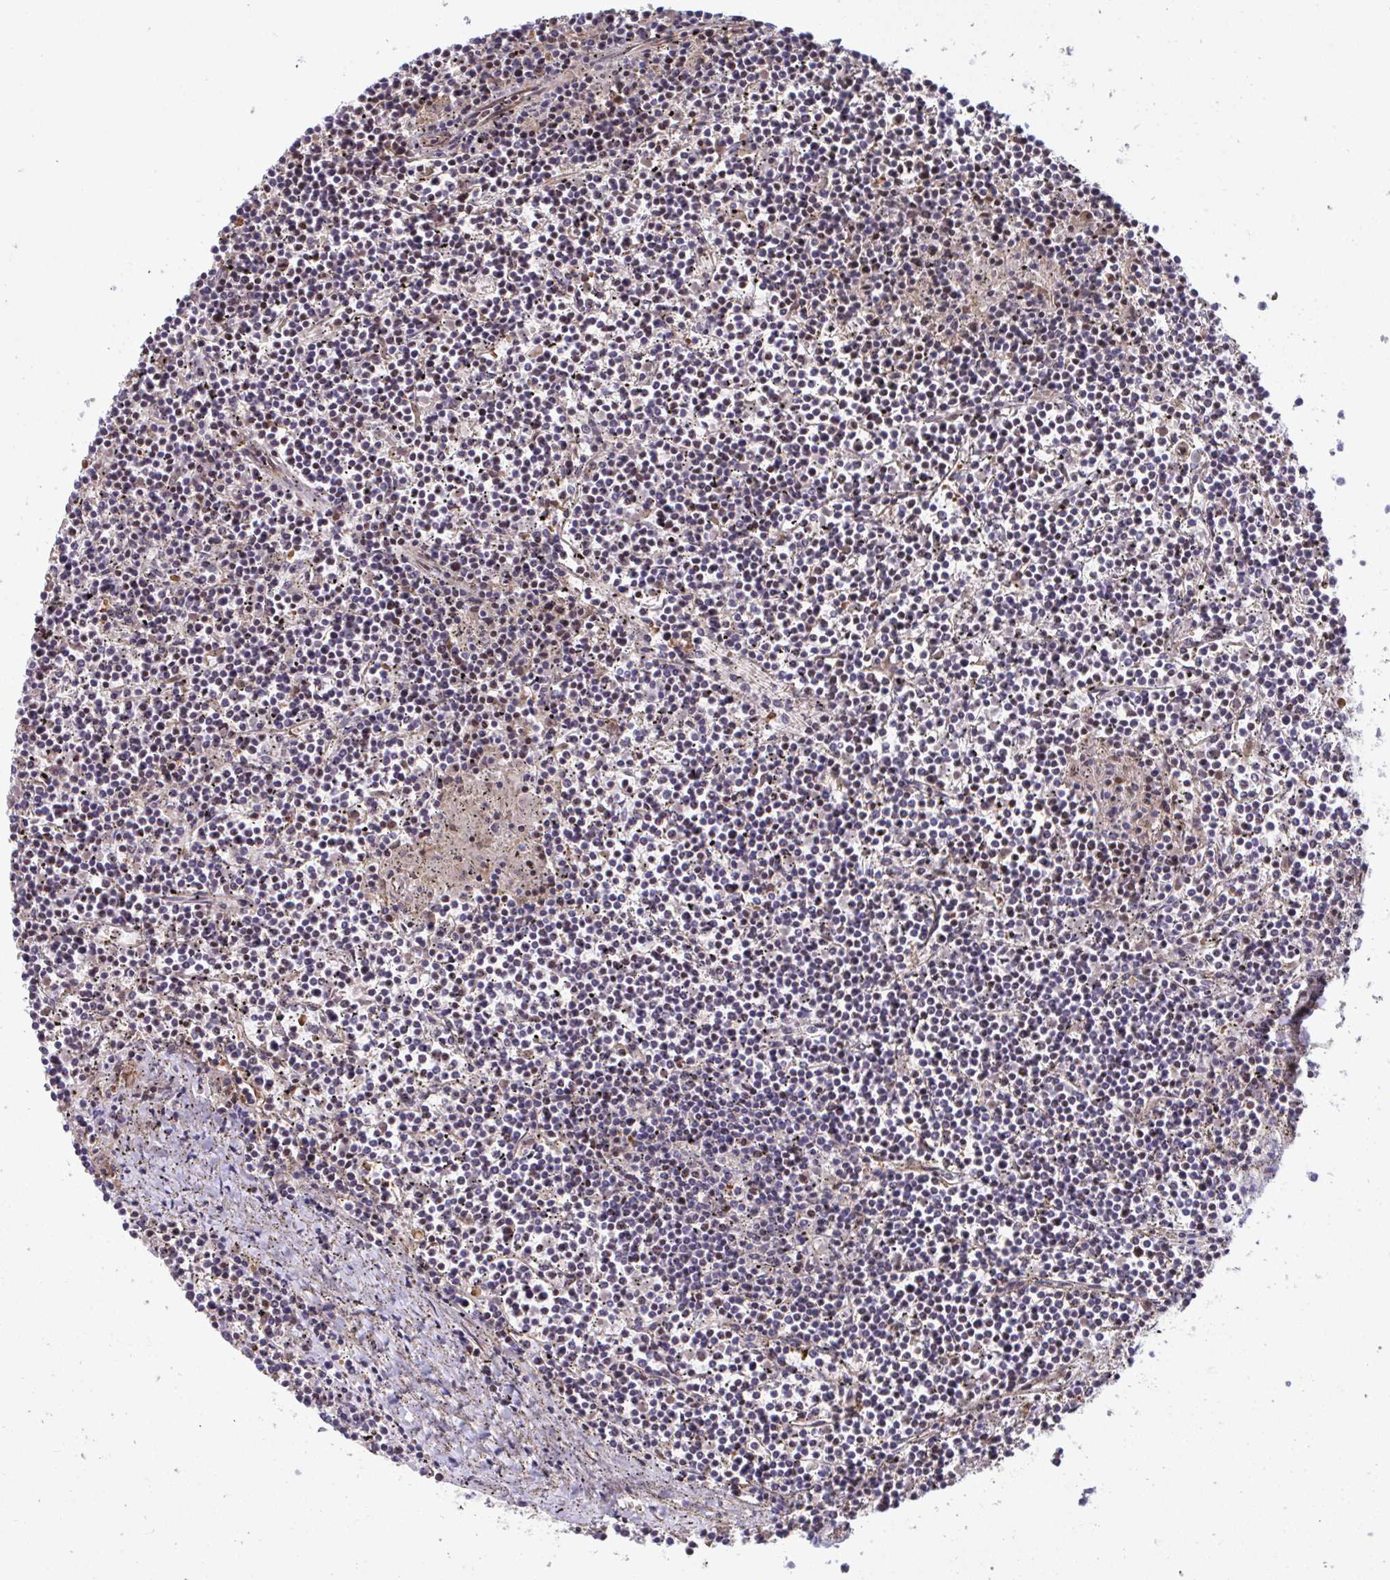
{"staining": {"intensity": "weak", "quantity": "25%-75%", "location": "nuclear"}, "tissue": "lymphoma", "cell_type": "Tumor cells", "image_type": "cancer", "snomed": [{"axis": "morphology", "description": "Malignant lymphoma, non-Hodgkin's type, Low grade"}, {"axis": "topography", "description": "Spleen"}], "caption": "High-magnification brightfield microscopy of malignant lymphoma, non-Hodgkin's type (low-grade) stained with DAB (brown) and counterstained with hematoxylin (blue). tumor cells exhibit weak nuclear positivity is identified in approximately25%-75% of cells. The protein of interest is stained brown, and the nuclei are stained in blue (DAB IHC with brightfield microscopy, high magnification).", "gene": "CENPQ", "patient": {"sex": "female", "age": 19}}